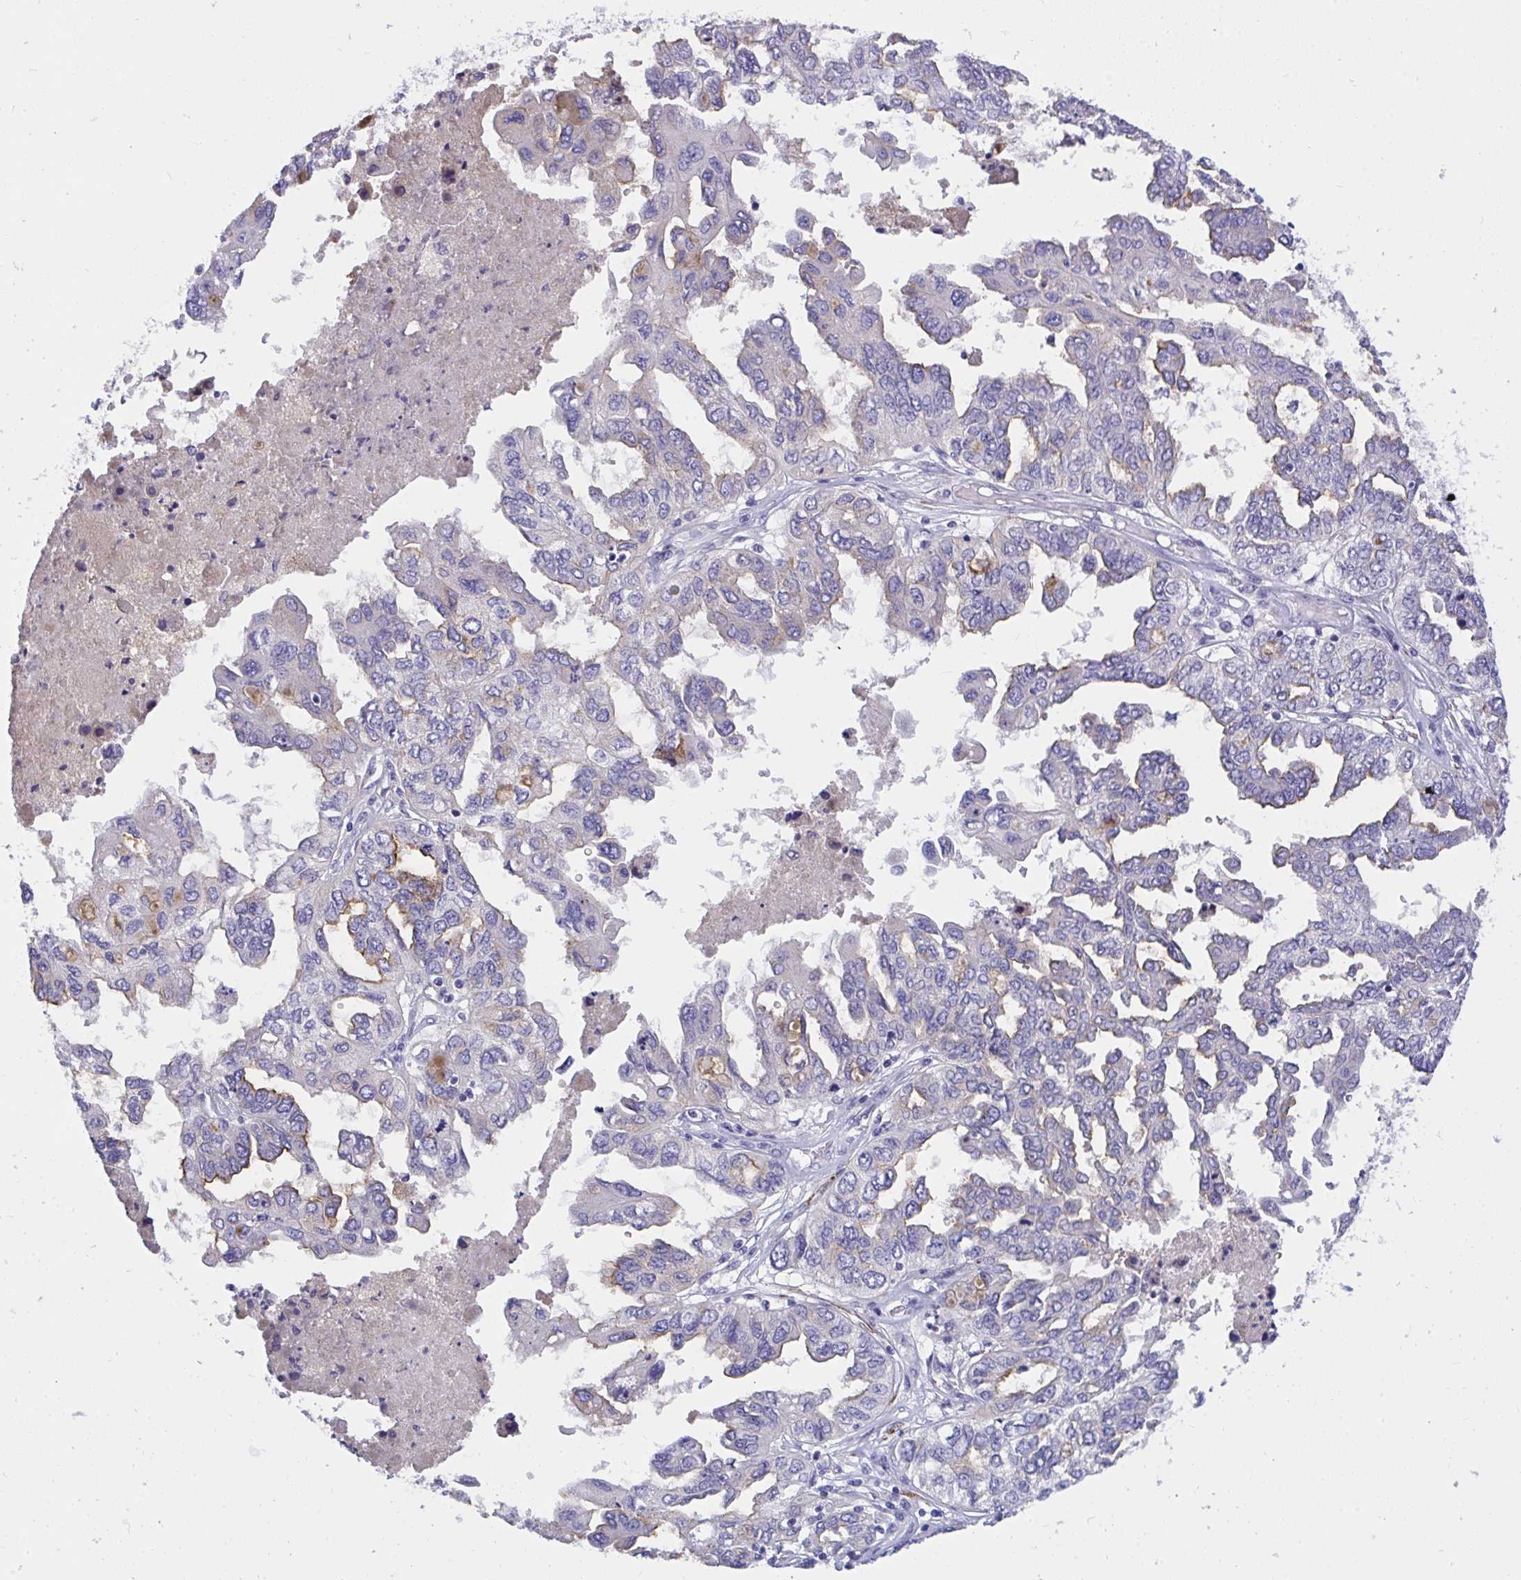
{"staining": {"intensity": "negative", "quantity": "none", "location": "none"}, "tissue": "ovarian cancer", "cell_type": "Tumor cells", "image_type": "cancer", "snomed": [{"axis": "morphology", "description": "Cystadenocarcinoma, serous, NOS"}, {"axis": "topography", "description": "Ovary"}], "caption": "Human ovarian cancer (serous cystadenocarcinoma) stained for a protein using immunohistochemistry shows no expression in tumor cells.", "gene": "SEMA6B", "patient": {"sex": "female", "age": 53}}